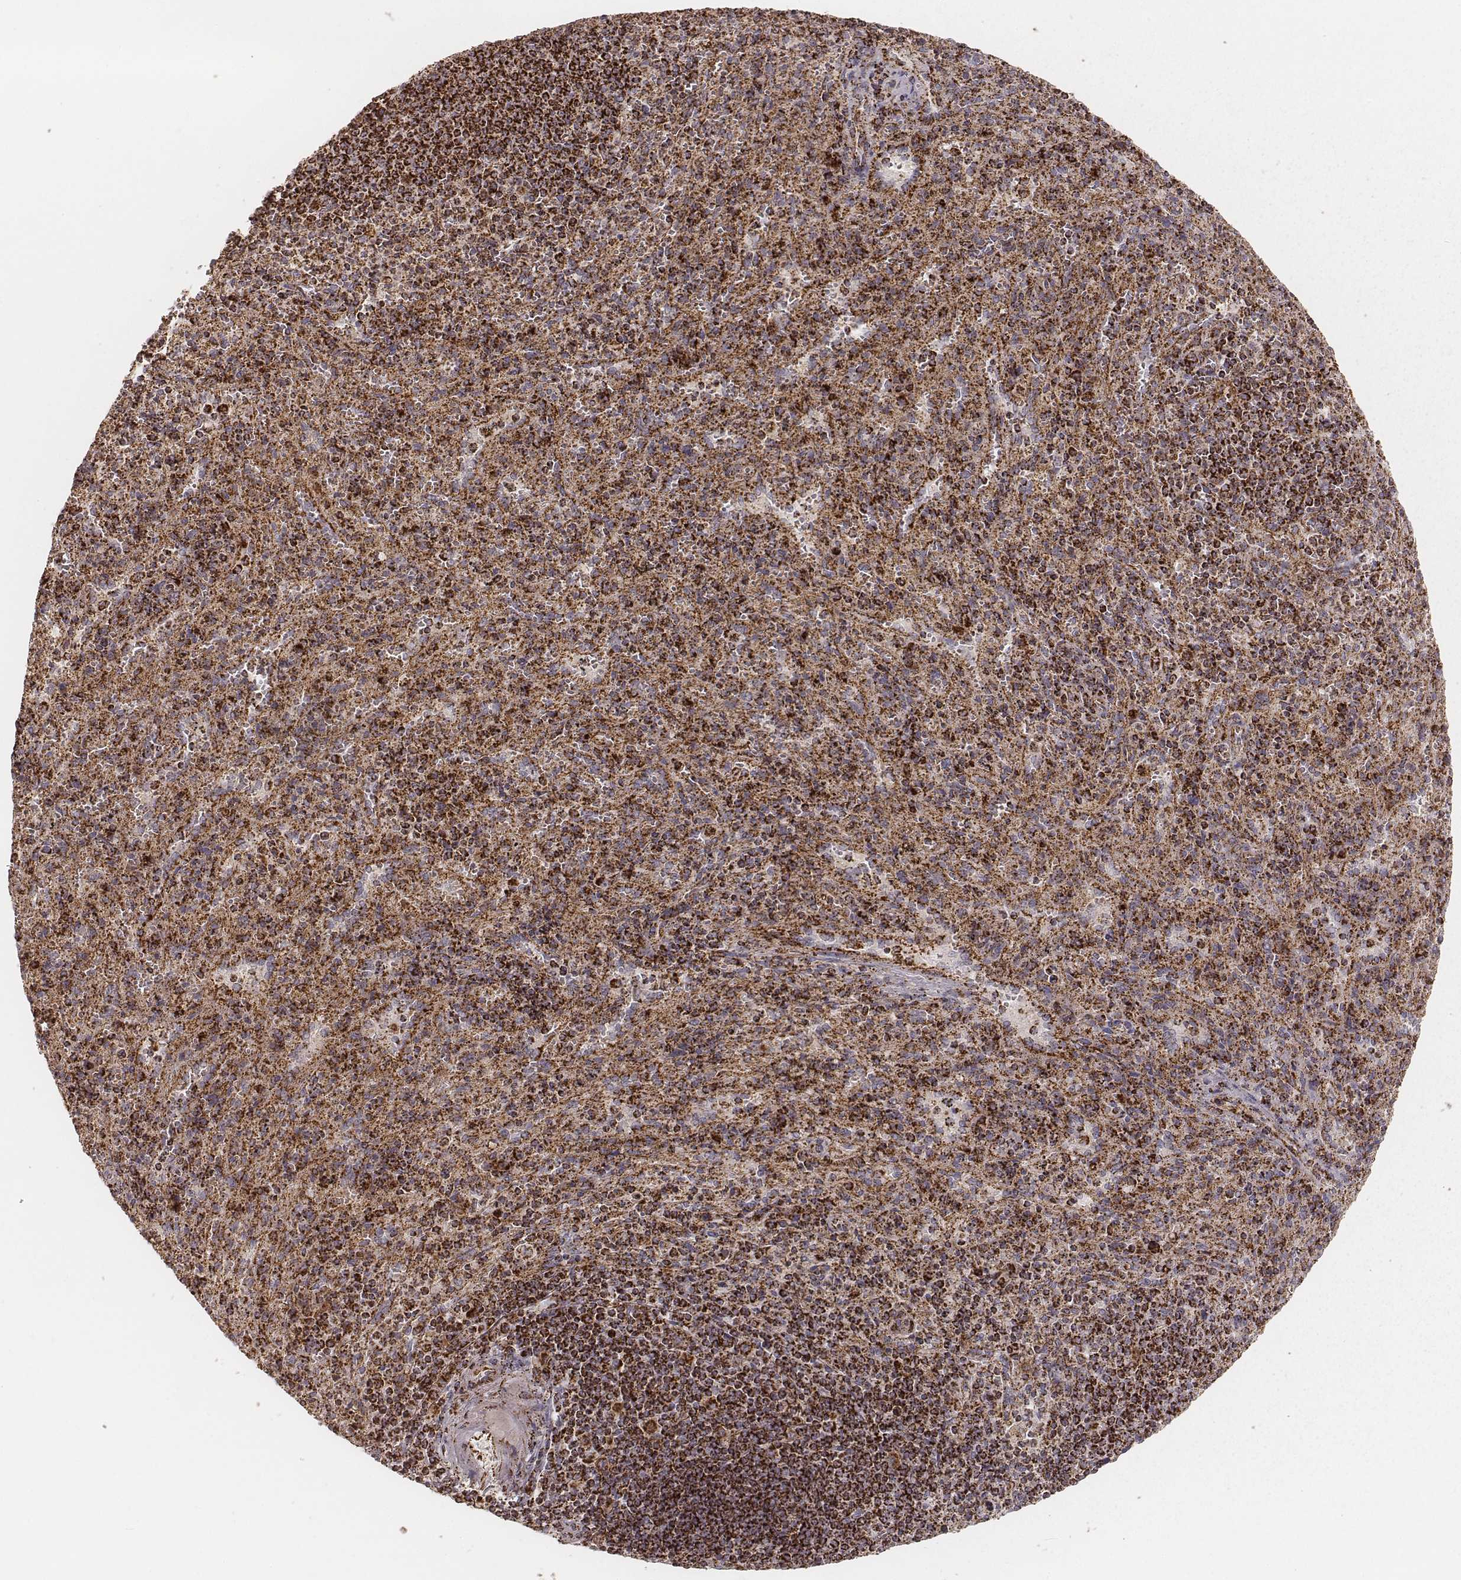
{"staining": {"intensity": "strong", "quantity": ">75%", "location": "cytoplasmic/membranous"}, "tissue": "spleen", "cell_type": "Cells in red pulp", "image_type": "normal", "snomed": [{"axis": "morphology", "description": "Normal tissue, NOS"}, {"axis": "topography", "description": "Spleen"}], "caption": "This histopathology image exhibits IHC staining of unremarkable spleen, with high strong cytoplasmic/membranous staining in approximately >75% of cells in red pulp.", "gene": "CS", "patient": {"sex": "male", "age": 57}}